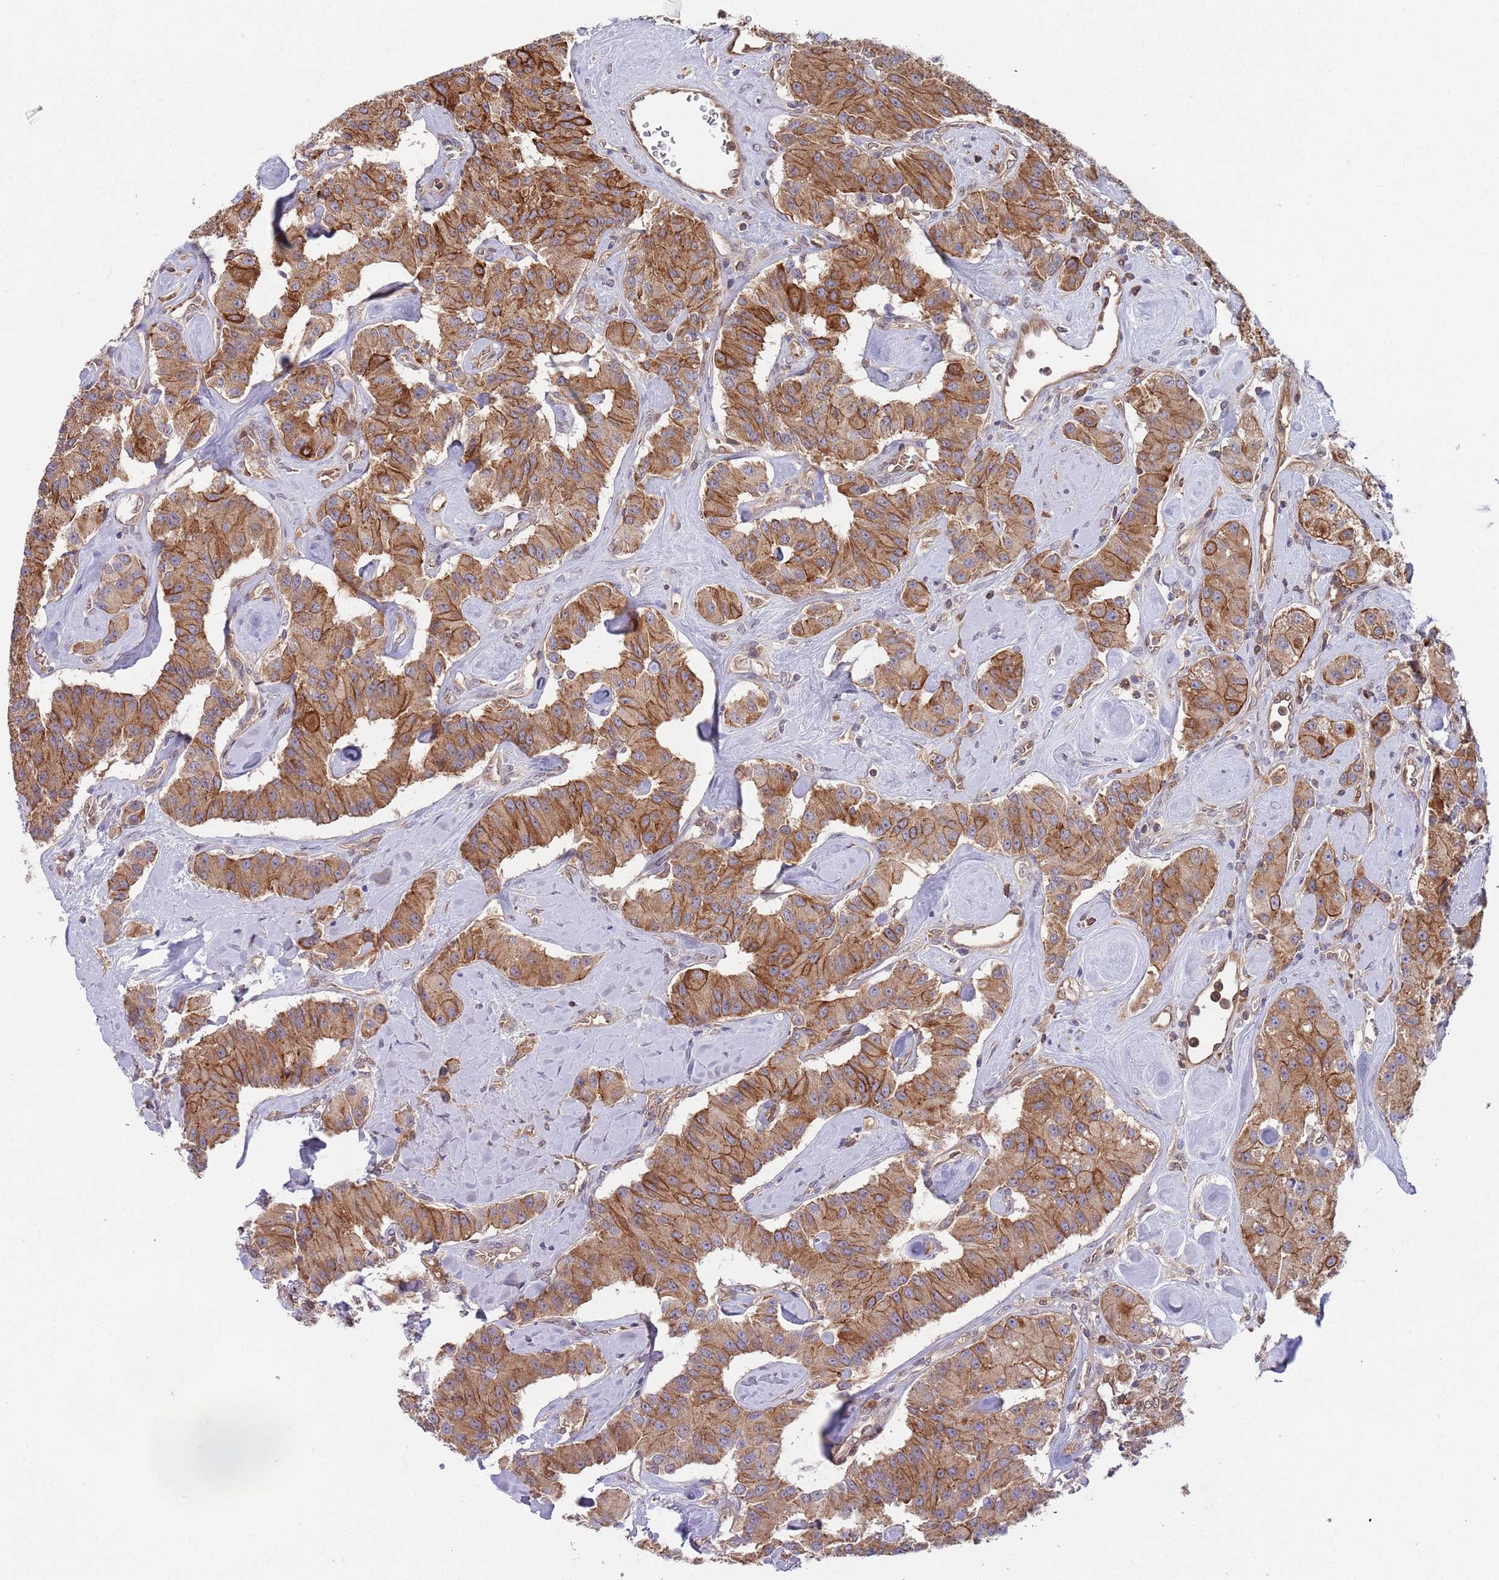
{"staining": {"intensity": "moderate", "quantity": ">75%", "location": "cytoplasmic/membranous"}, "tissue": "carcinoid", "cell_type": "Tumor cells", "image_type": "cancer", "snomed": [{"axis": "morphology", "description": "Carcinoid, malignant, NOS"}, {"axis": "topography", "description": "Pancreas"}], "caption": "The immunohistochemical stain highlights moderate cytoplasmic/membranous expression in tumor cells of malignant carcinoid tissue. (DAB = brown stain, brightfield microscopy at high magnification).", "gene": "GSDMD", "patient": {"sex": "male", "age": 41}}